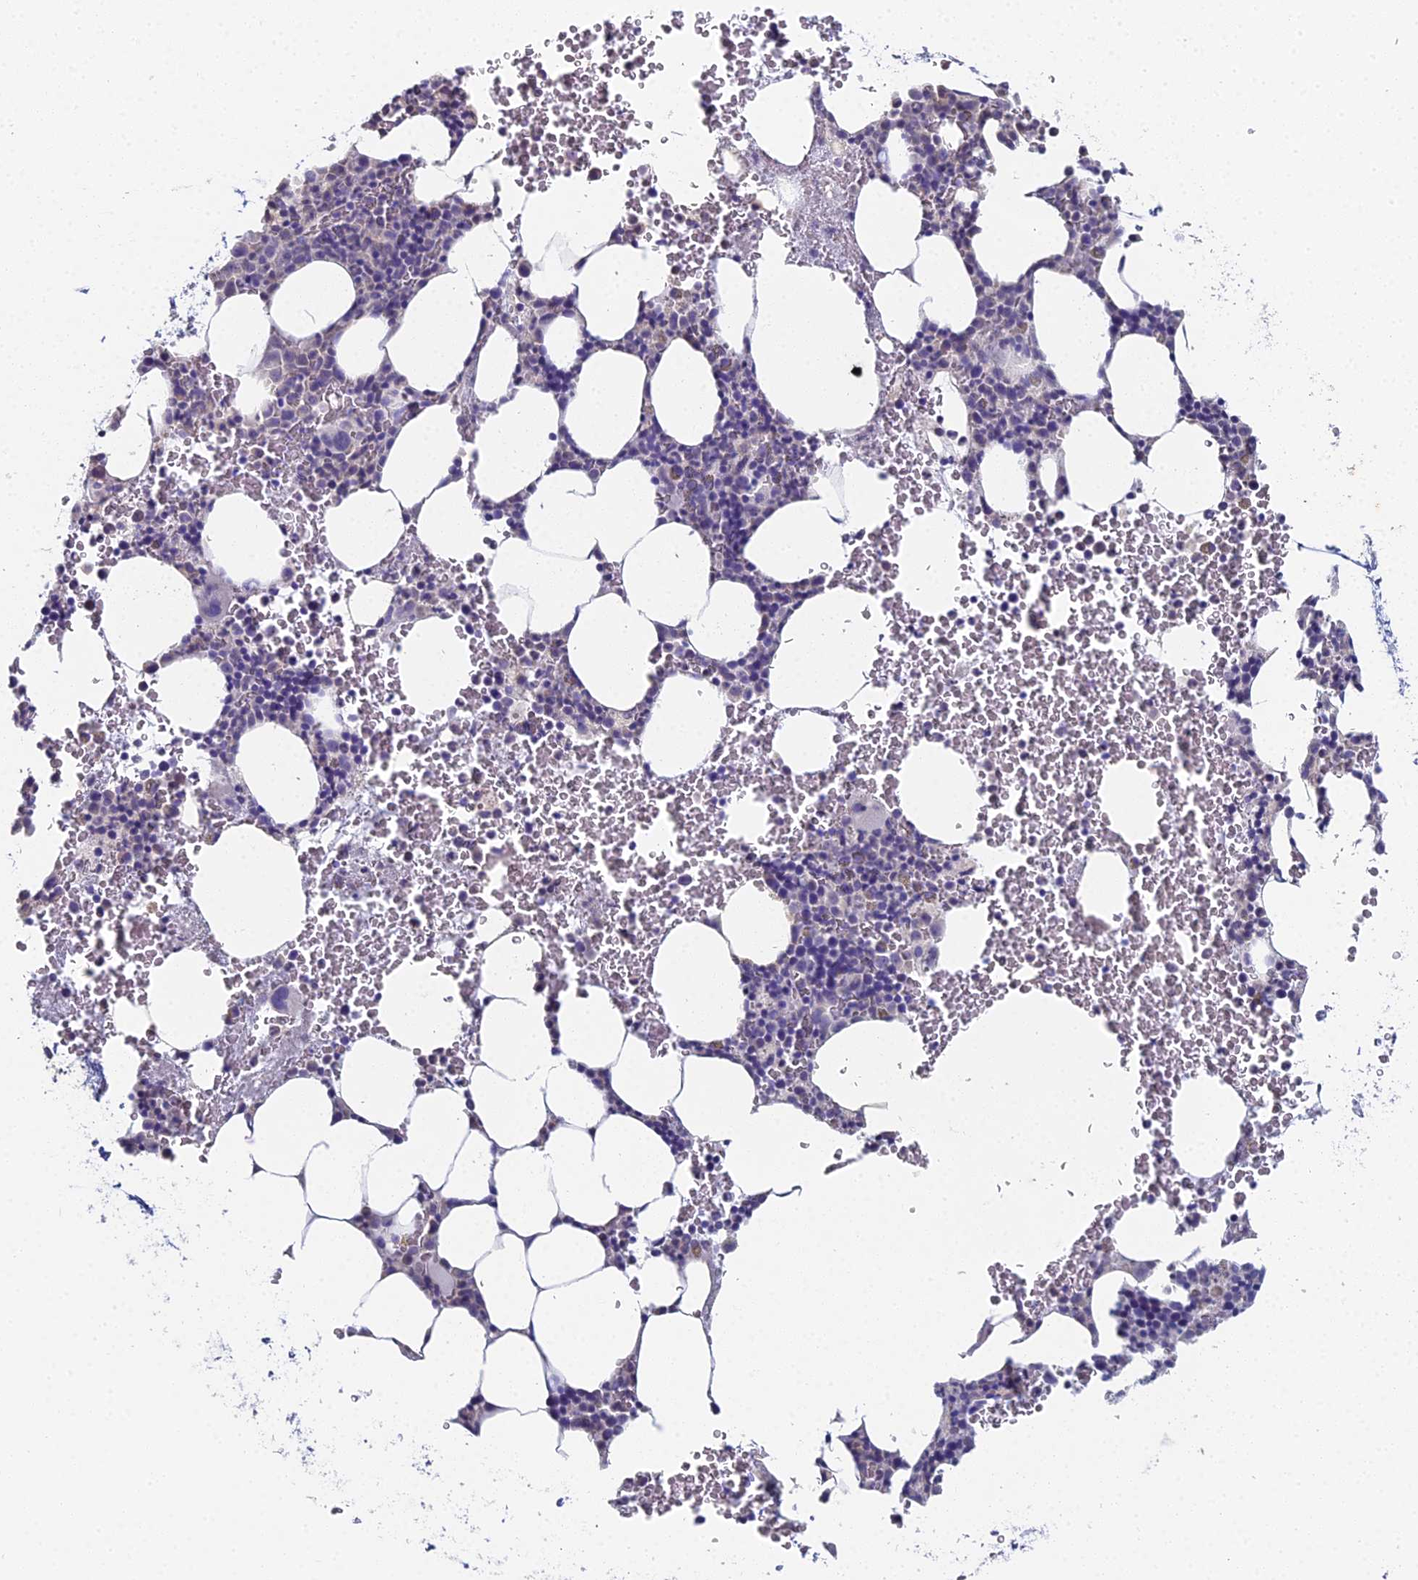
{"staining": {"intensity": "negative", "quantity": "none", "location": "none"}, "tissue": "bone marrow", "cell_type": "Hematopoietic cells", "image_type": "normal", "snomed": [{"axis": "morphology", "description": "Normal tissue, NOS"}, {"axis": "morphology", "description": "Inflammation, NOS"}, {"axis": "topography", "description": "Bone marrow"}], "caption": "Bone marrow was stained to show a protein in brown. There is no significant staining in hematopoietic cells.", "gene": "PRR22", "patient": {"sex": "female", "age": 78}}